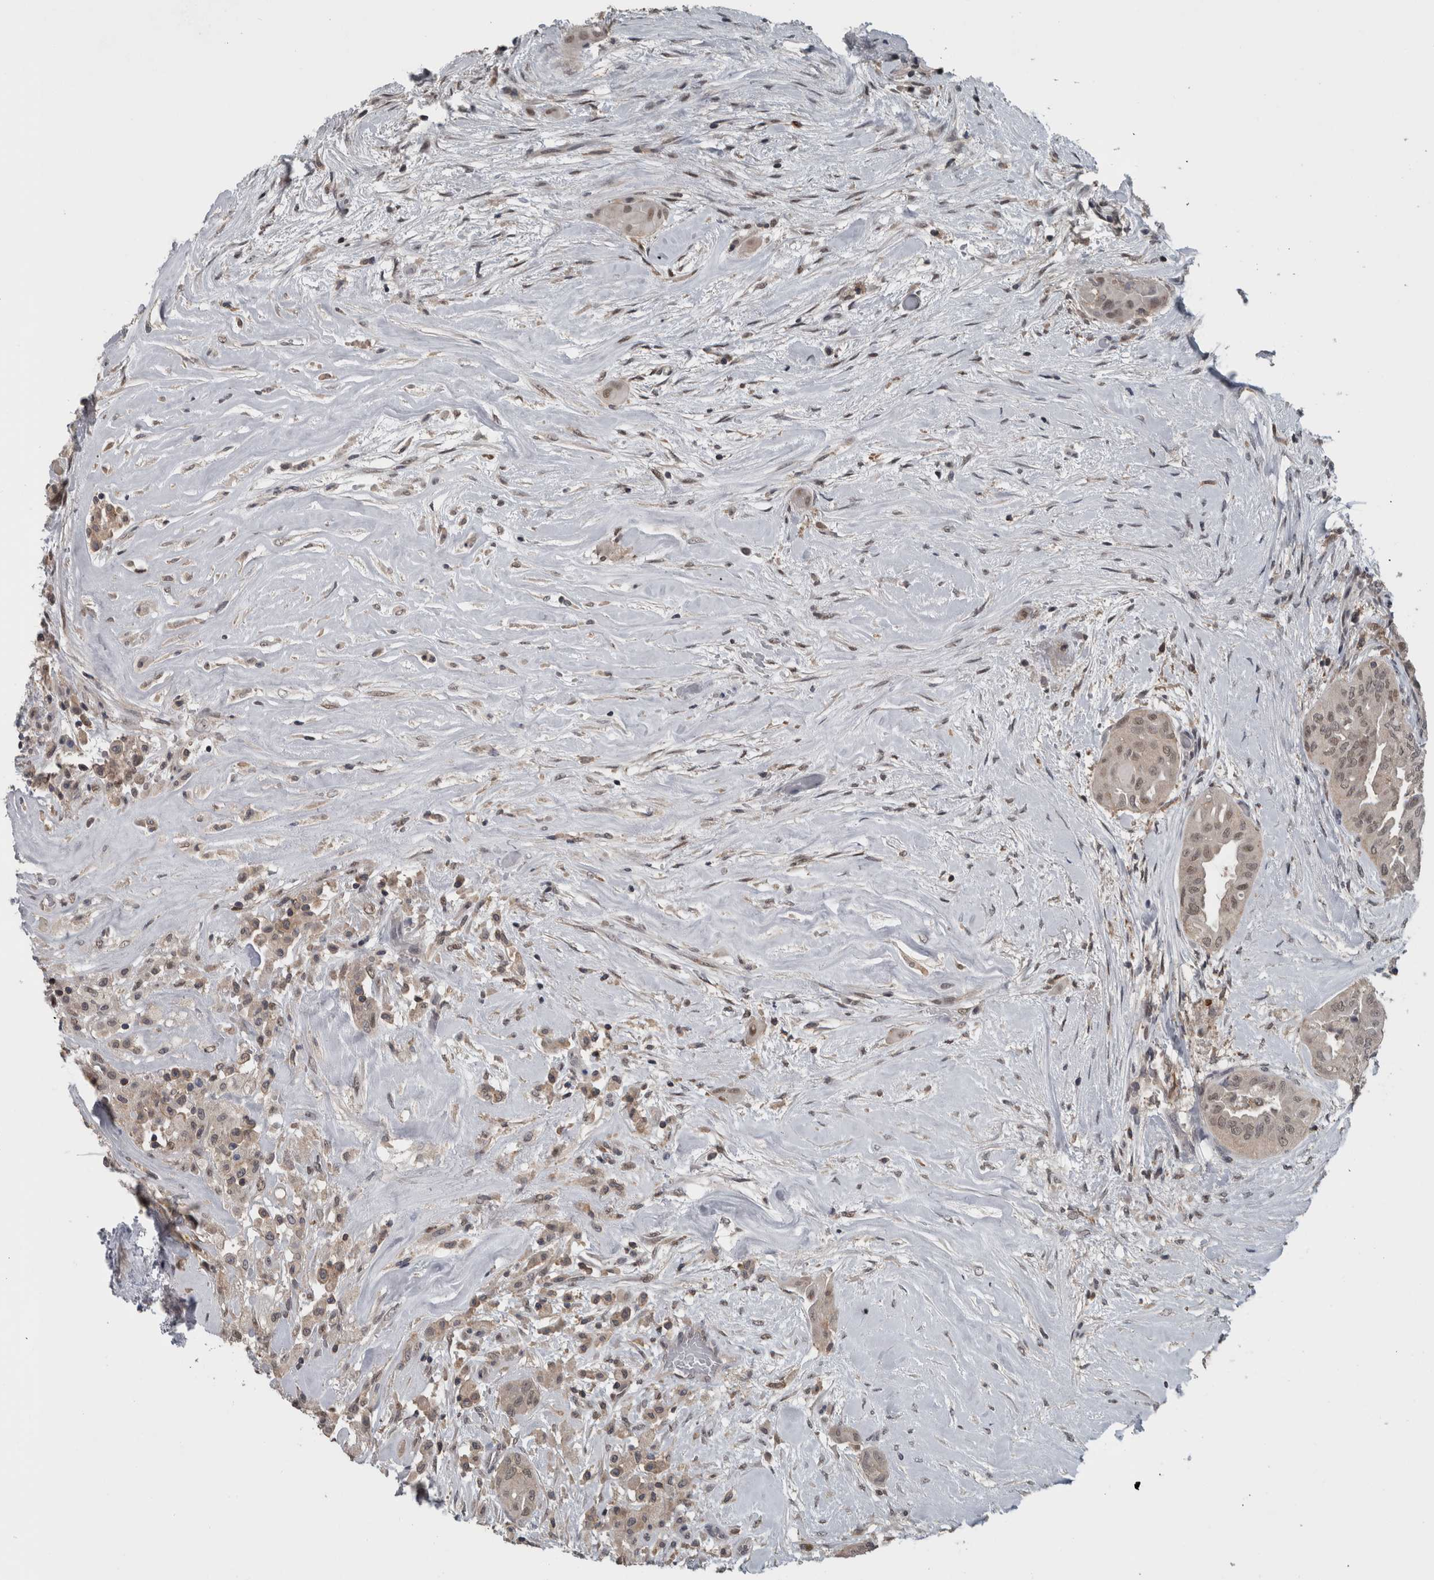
{"staining": {"intensity": "weak", "quantity": "25%-75%", "location": "nuclear"}, "tissue": "thyroid cancer", "cell_type": "Tumor cells", "image_type": "cancer", "snomed": [{"axis": "morphology", "description": "Papillary adenocarcinoma, NOS"}, {"axis": "topography", "description": "Thyroid gland"}], "caption": "Immunohistochemistry (IHC) micrograph of neoplastic tissue: papillary adenocarcinoma (thyroid) stained using immunohistochemistry shows low levels of weak protein expression localized specifically in the nuclear of tumor cells, appearing as a nuclear brown color.", "gene": "ZBTB21", "patient": {"sex": "female", "age": 59}}